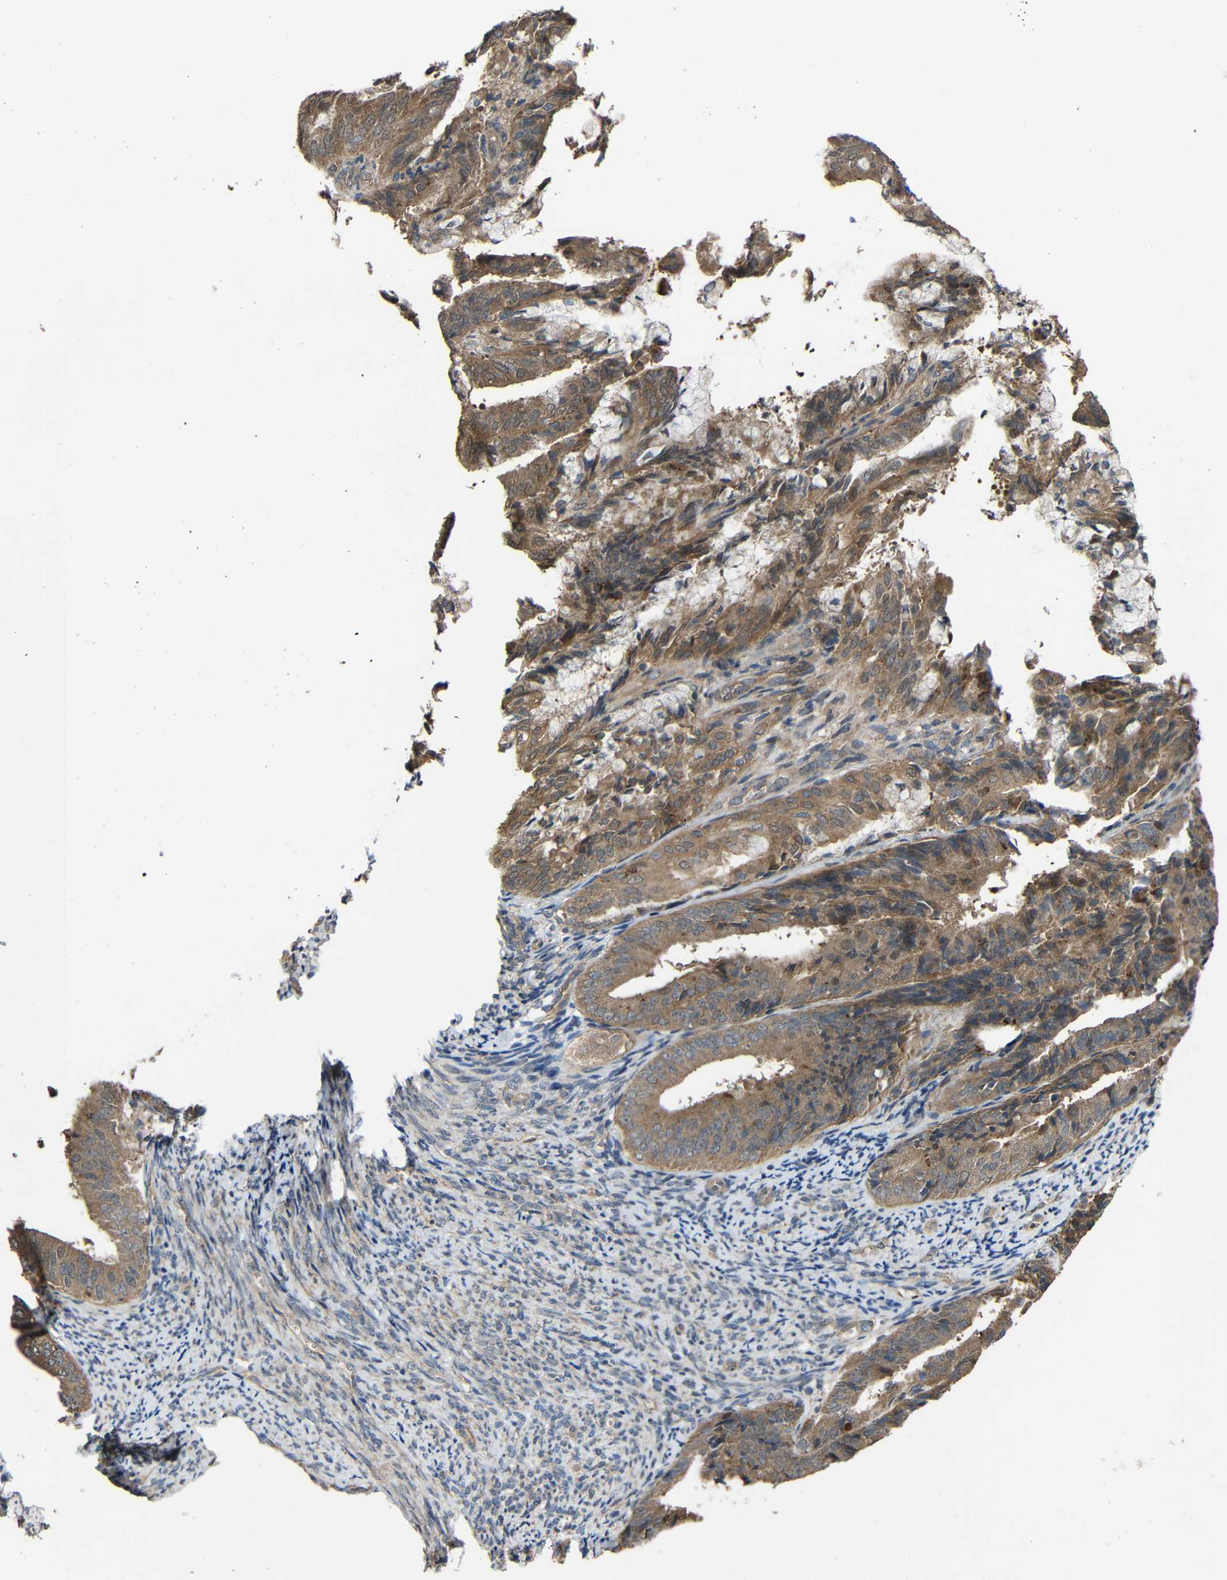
{"staining": {"intensity": "moderate", "quantity": ">75%", "location": "cytoplasmic/membranous"}, "tissue": "endometrial cancer", "cell_type": "Tumor cells", "image_type": "cancer", "snomed": [{"axis": "morphology", "description": "Adenocarcinoma, NOS"}, {"axis": "topography", "description": "Endometrium"}], "caption": "IHC photomicrograph of human endometrial cancer (adenocarcinoma) stained for a protein (brown), which displays medium levels of moderate cytoplasmic/membranous positivity in approximately >75% of tumor cells.", "gene": "CHST9", "patient": {"sex": "female", "age": 63}}